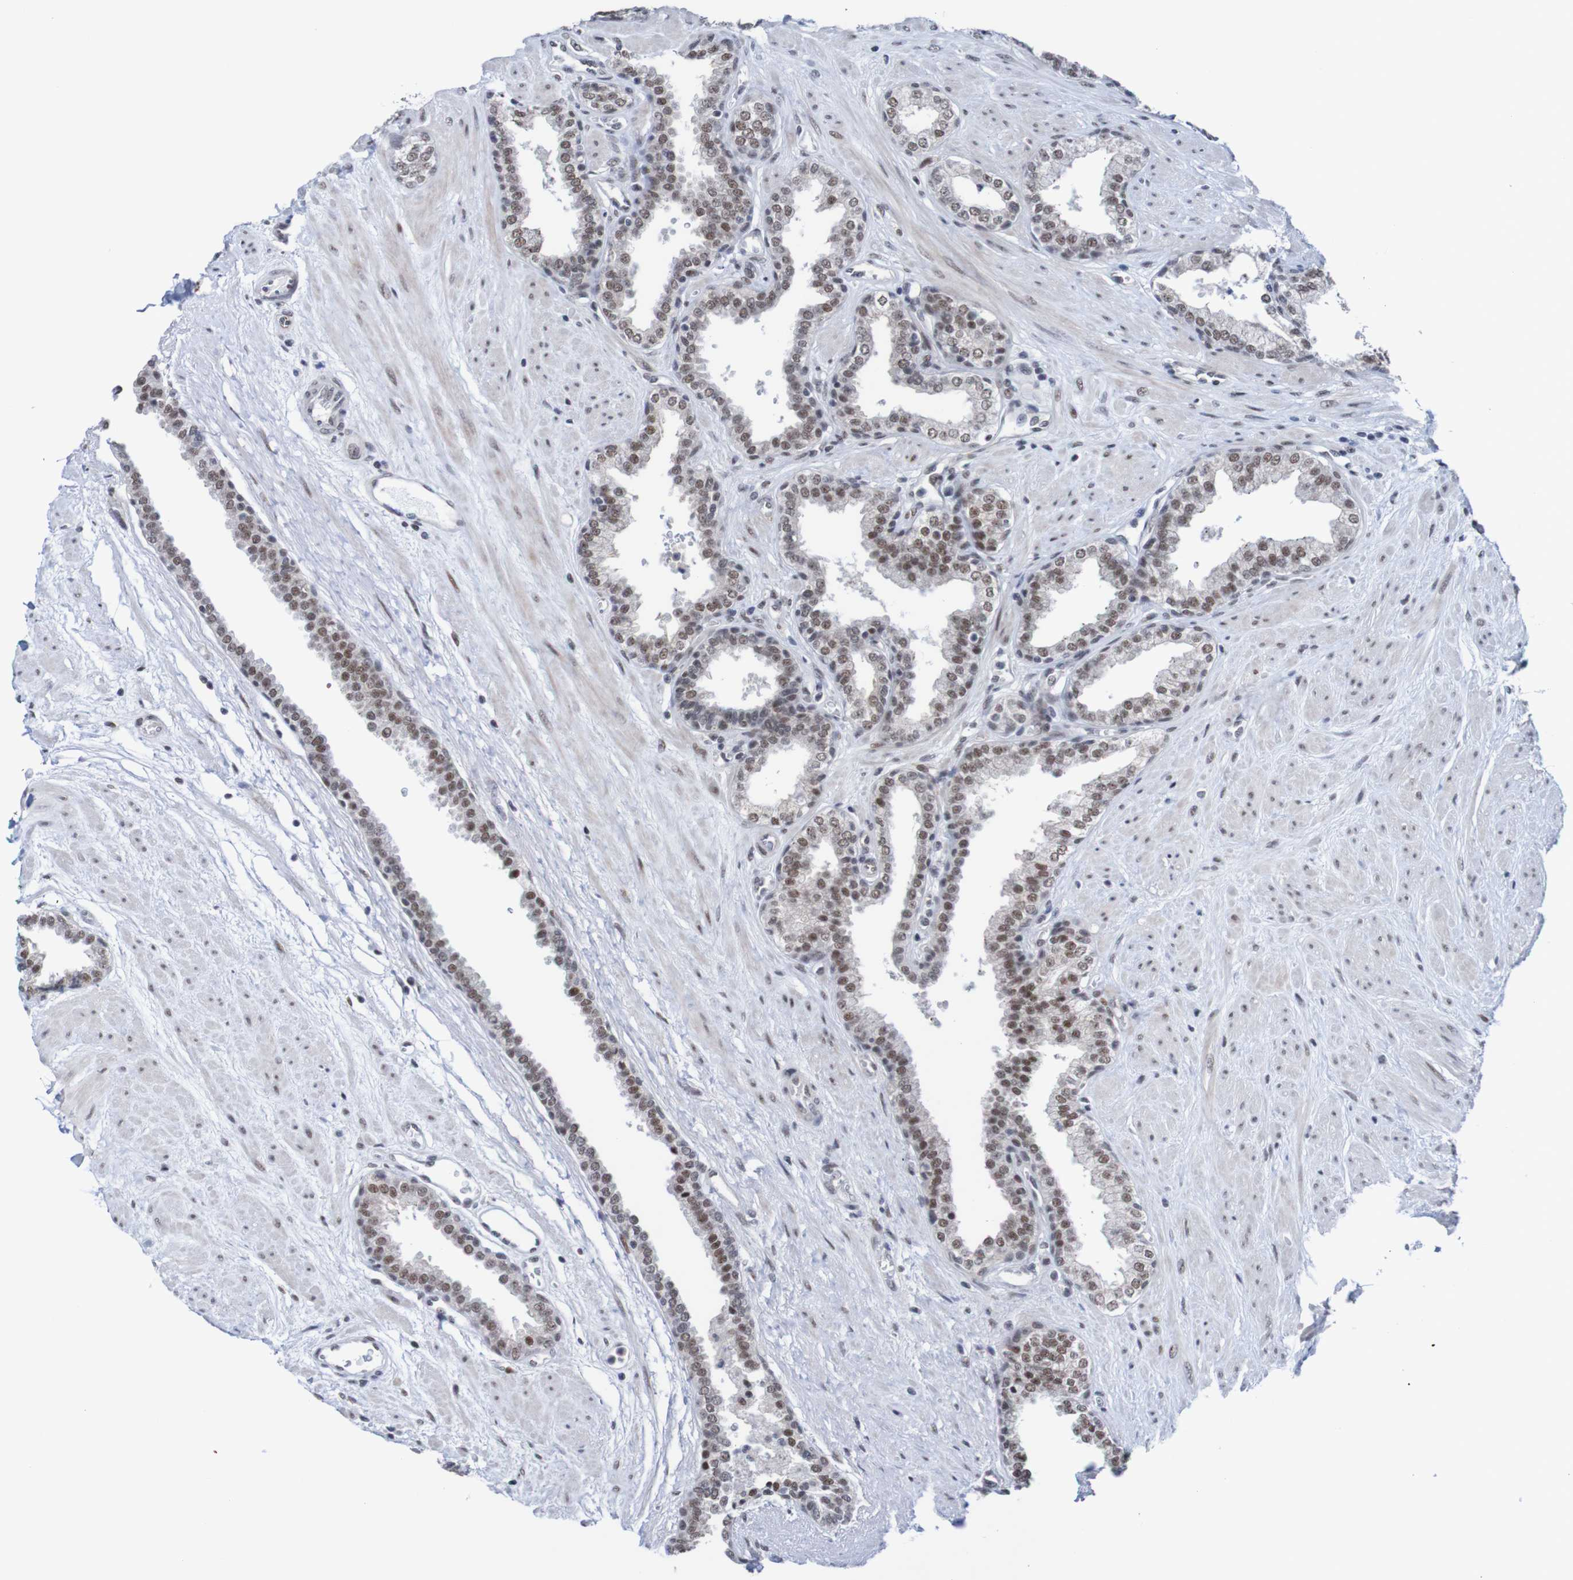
{"staining": {"intensity": "moderate", "quantity": "25%-75%", "location": "nuclear"}, "tissue": "prostate", "cell_type": "Glandular cells", "image_type": "normal", "snomed": [{"axis": "morphology", "description": "Normal tissue, NOS"}, {"axis": "topography", "description": "Prostate"}], "caption": "The histopathology image shows staining of normal prostate, revealing moderate nuclear protein staining (brown color) within glandular cells.", "gene": "CDC5L", "patient": {"sex": "male", "age": 51}}